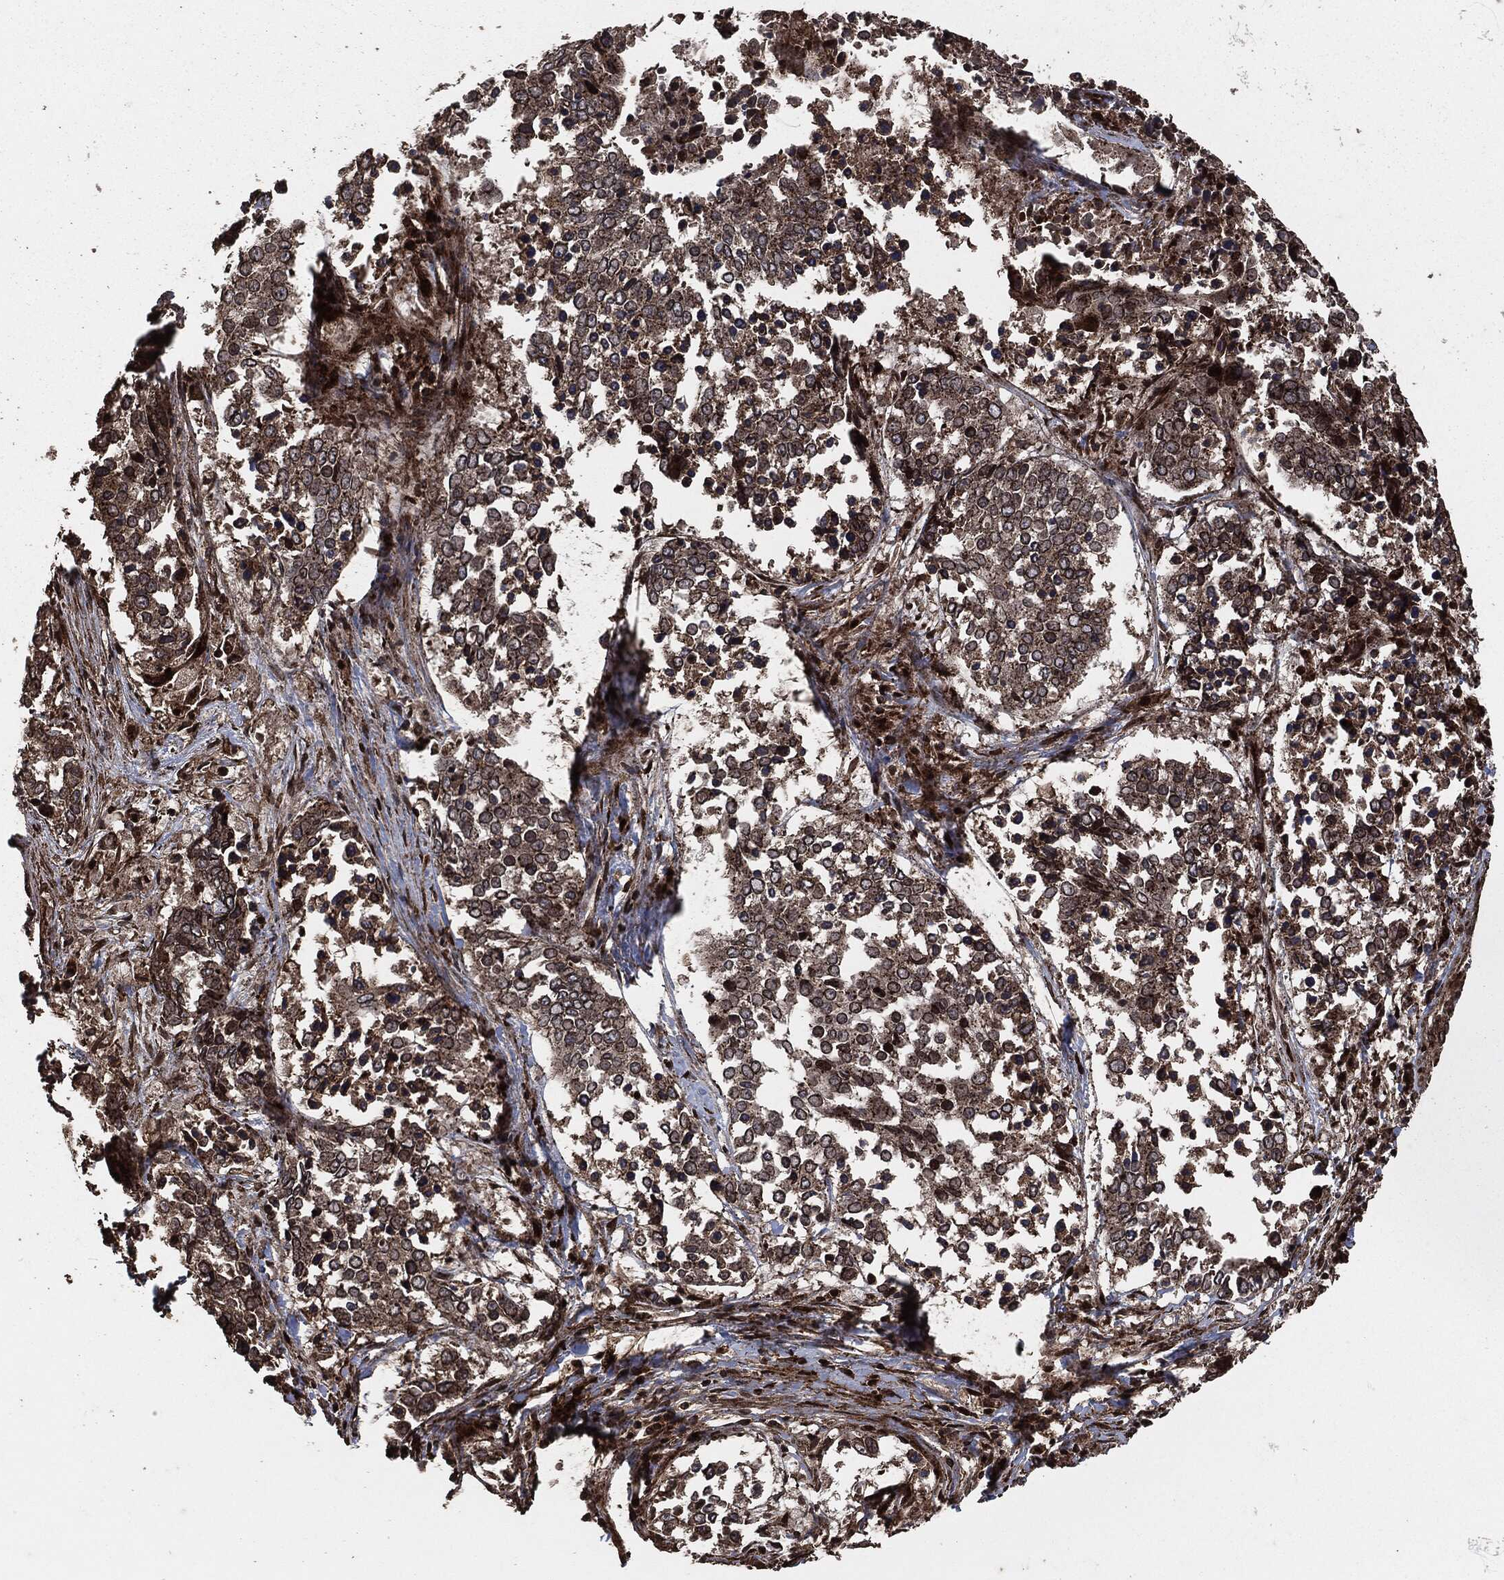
{"staining": {"intensity": "moderate", "quantity": ">75%", "location": "cytoplasmic/membranous"}, "tissue": "lung cancer", "cell_type": "Tumor cells", "image_type": "cancer", "snomed": [{"axis": "morphology", "description": "Squamous cell carcinoma, NOS"}, {"axis": "topography", "description": "Lung"}], "caption": "High-power microscopy captured an immunohistochemistry (IHC) image of lung cancer, revealing moderate cytoplasmic/membranous staining in approximately >75% of tumor cells.", "gene": "IFIT1", "patient": {"sex": "male", "age": 82}}